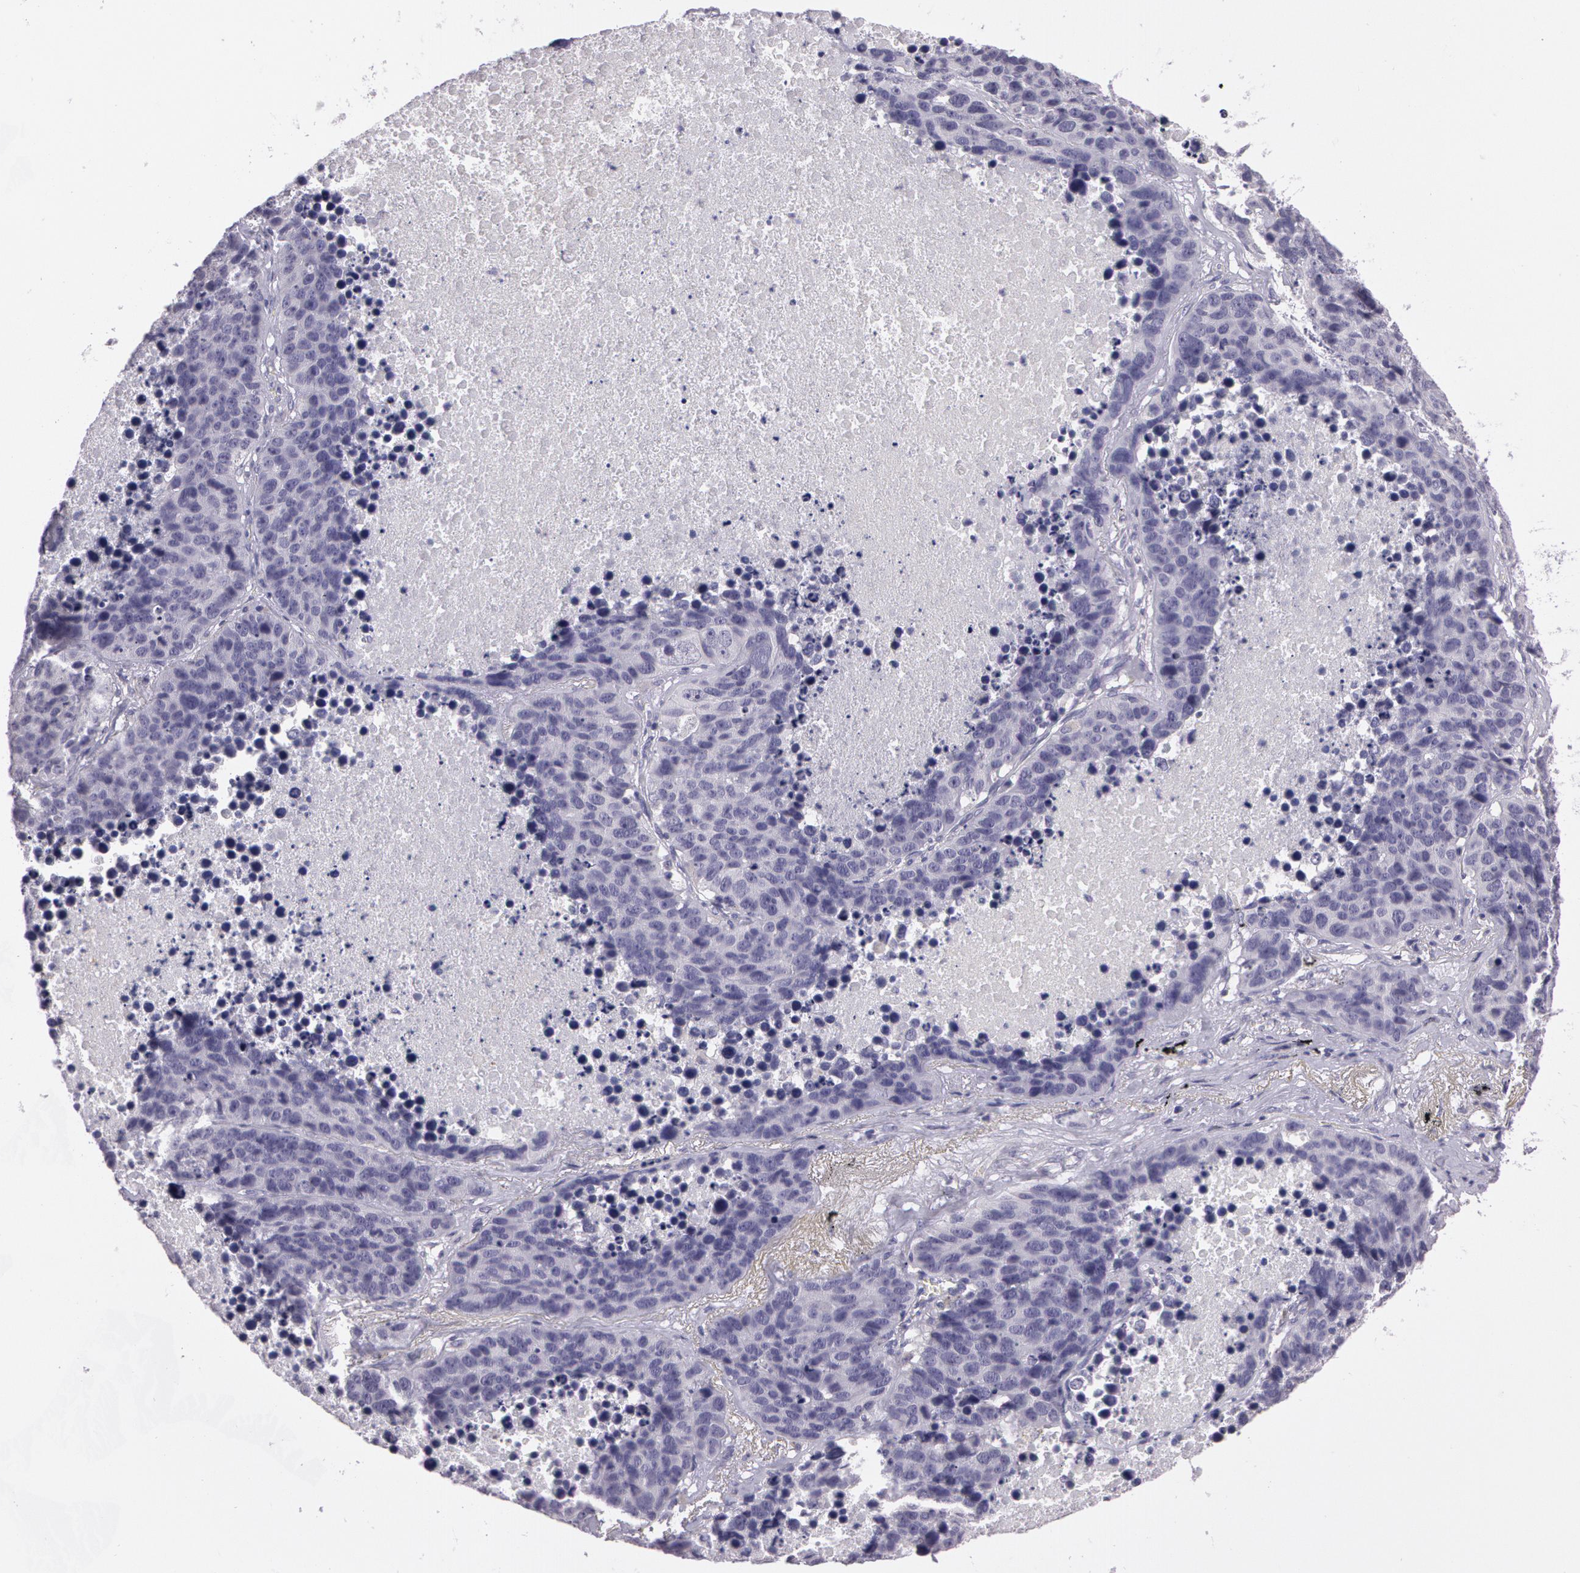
{"staining": {"intensity": "negative", "quantity": "none", "location": "none"}, "tissue": "lung cancer", "cell_type": "Tumor cells", "image_type": "cancer", "snomed": [{"axis": "morphology", "description": "Carcinoid, malignant, NOS"}, {"axis": "topography", "description": "Lung"}], "caption": "Immunohistochemistry micrograph of neoplastic tissue: lung malignant carcinoid stained with DAB (3,3'-diaminobenzidine) shows no significant protein expression in tumor cells.", "gene": "G2E3", "patient": {"sex": "male", "age": 60}}